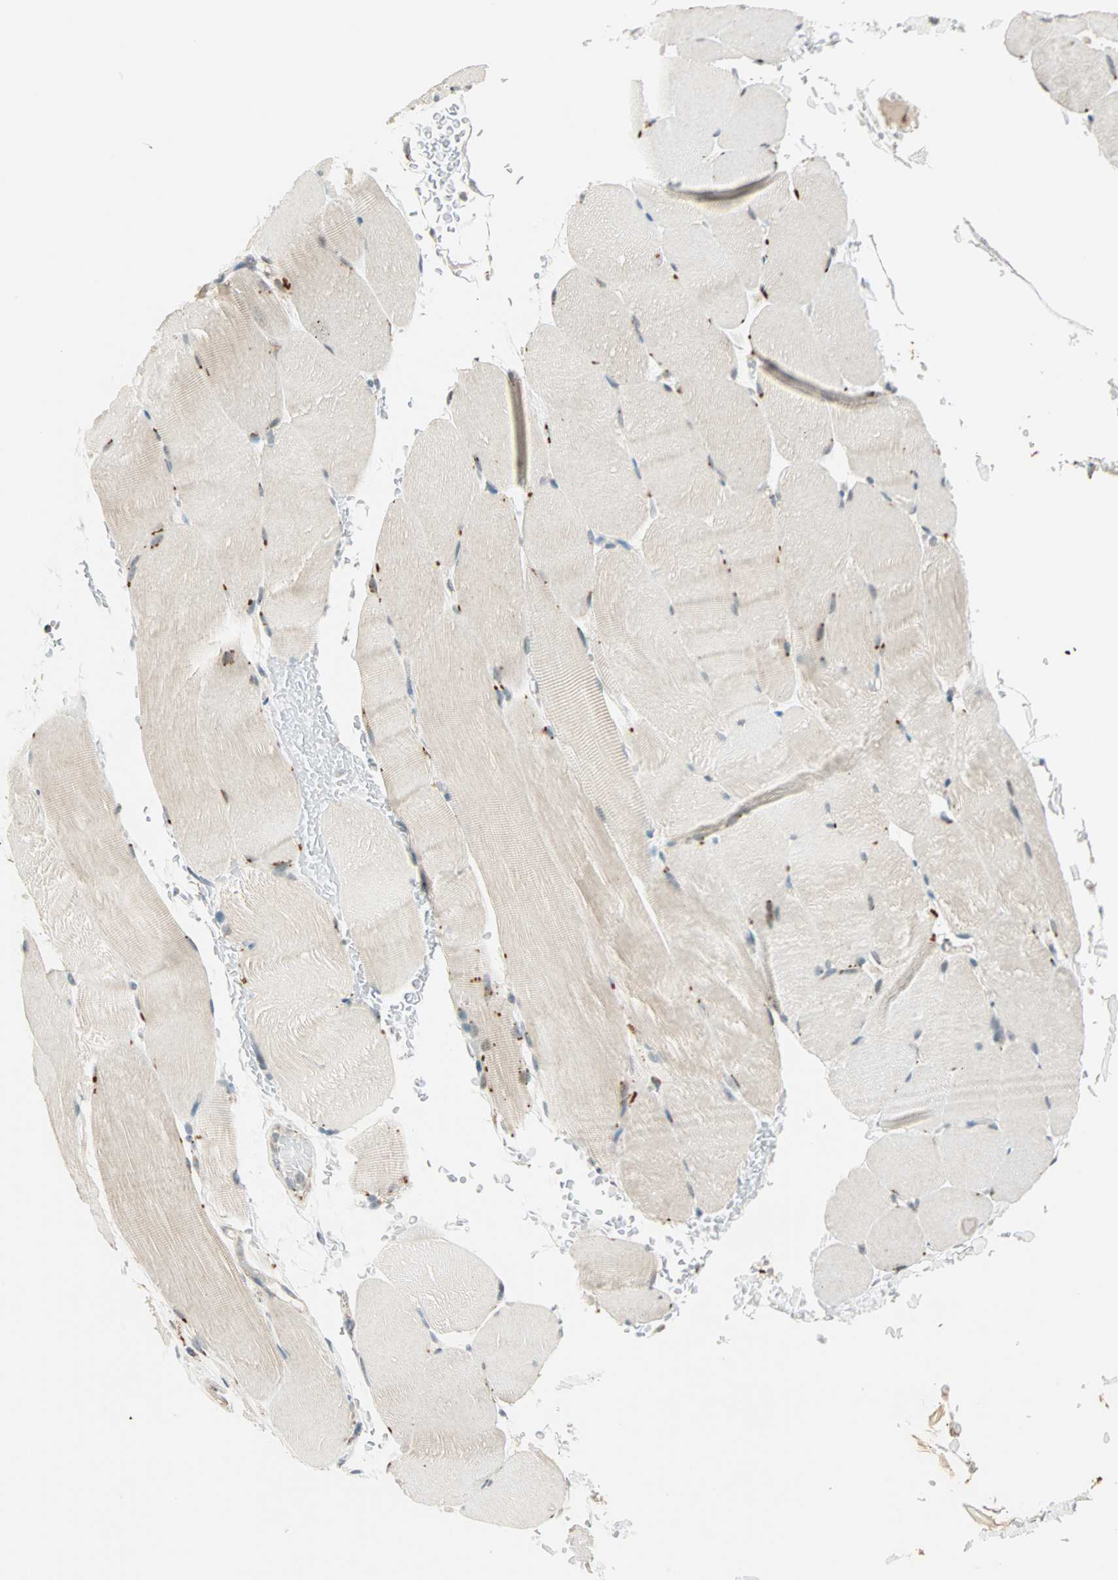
{"staining": {"intensity": "weak", "quantity": "25%-75%", "location": "cytoplasmic/membranous"}, "tissue": "skeletal muscle", "cell_type": "Myocytes", "image_type": "normal", "snomed": [{"axis": "morphology", "description": "Normal tissue, NOS"}, {"axis": "topography", "description": "Skeletal muscle"}, {"axis": "topography", "description": "Parathyroid gland"}], "caption": "A low amount of weak cytoplasmic/membranous positivity is identified in approximately 25%-75% of myocytes in unremarkable skeletal muscle.", "gene": "SPRY4", "patient": {"sex": "female", "age": 37}}